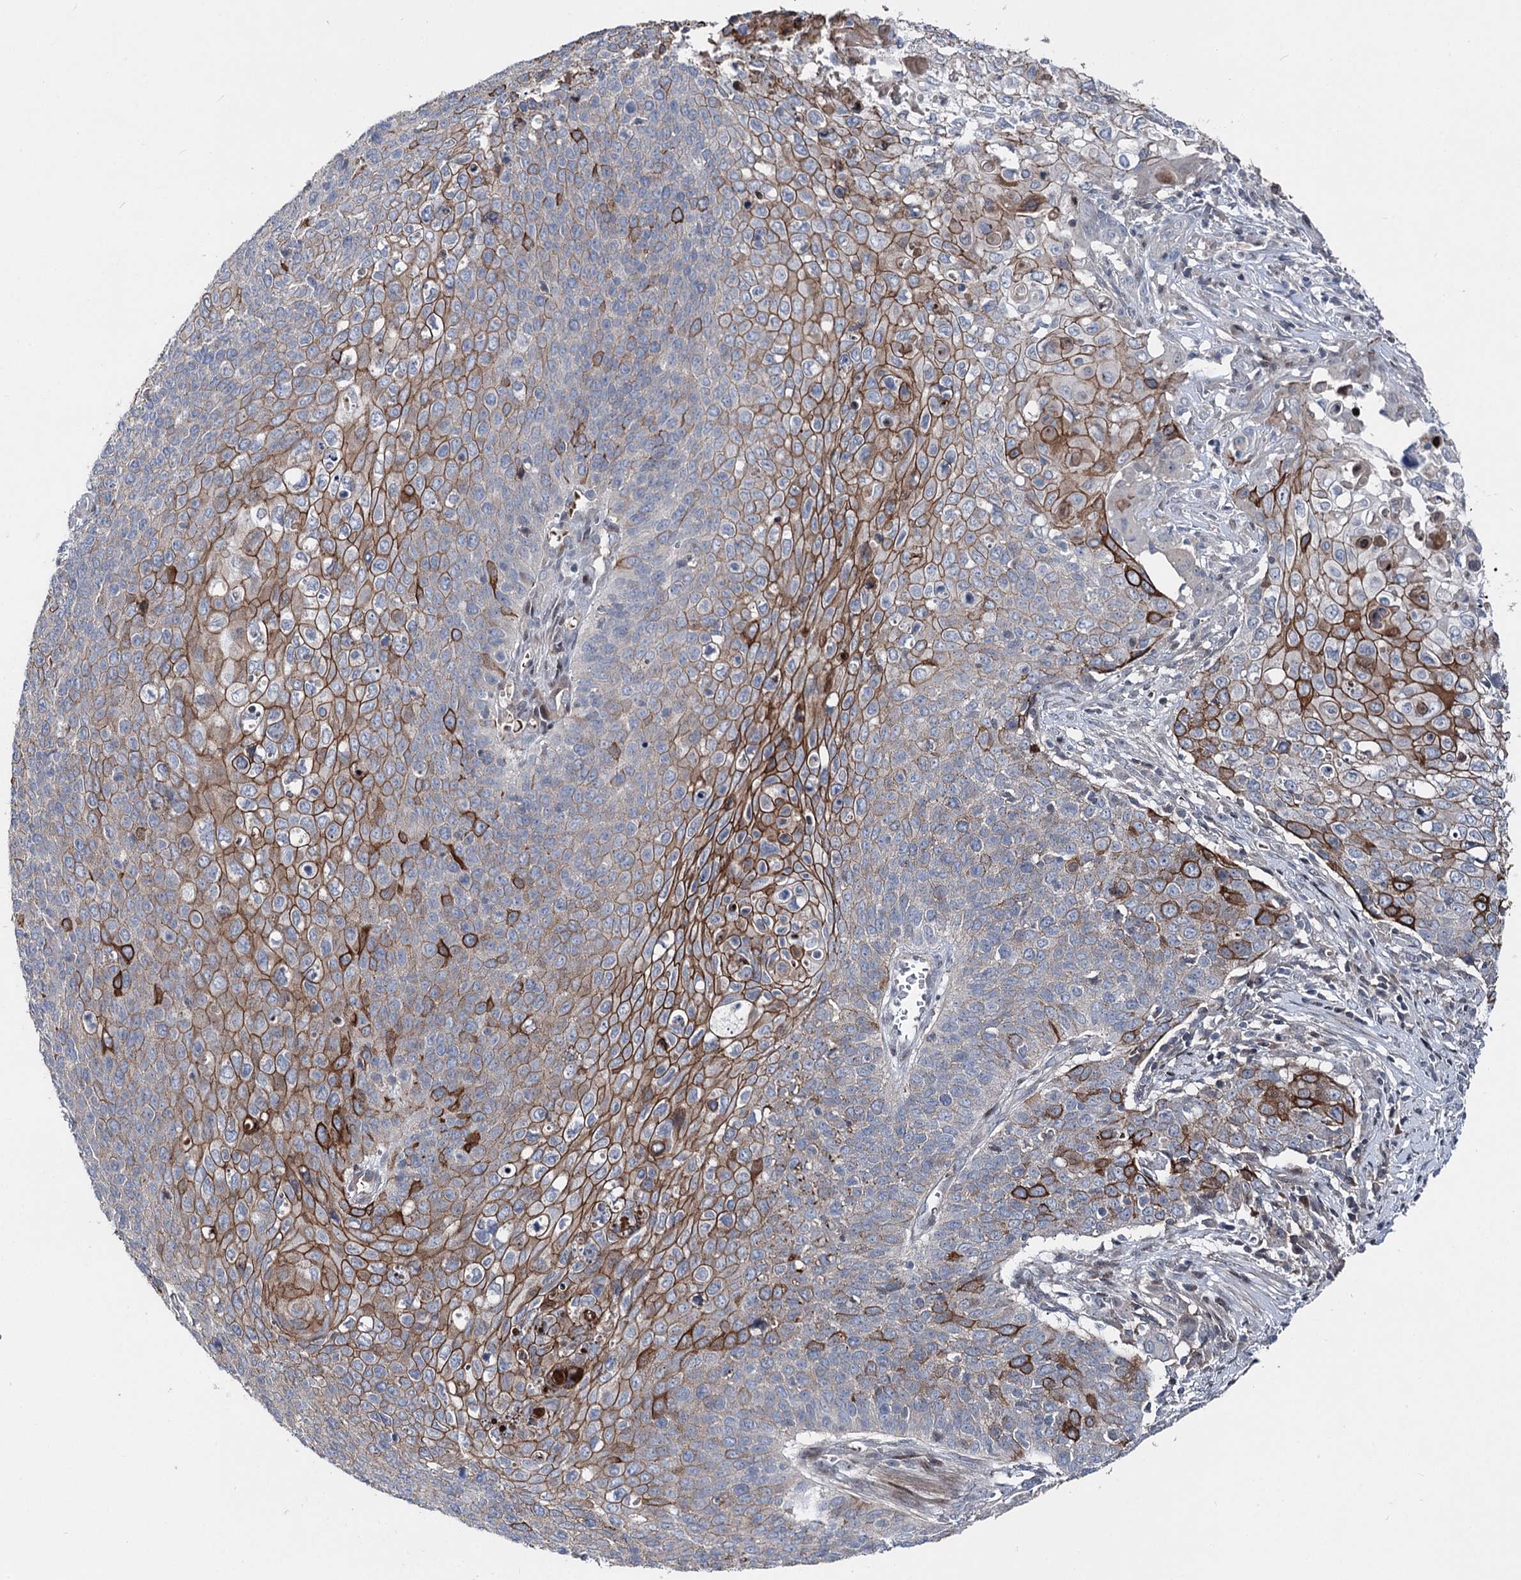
{"staining": {"intensity": "moderate", "quantity": "25%-75%", "location": "cytoplasmic/membranous"}, "tissue": "cervical cancer", "cell_type": "Tumor cells", "image_type": "cancer", "snomed": [{"axis": "morphology", "description": "Squamous cell carcinoma, NOS"}, {"axis": "topography", "description": "Cervix"}], "caption": "IHC staining of cervical cancer (squamous cell carcinoma), which displays medium levels of moderate cytoplasmic/membranous staining in approximately 25%-75% of tumor cells indicating moderate cytoplasmic/membranous protein positivity. The staining was performed using DAB (3,3'-diaminobenzidine) (brown) for protein detection and nuclei were counterstained in hematoxylin (blue).", "gene": "ITFG2", "patient": {"sex": "female", "age": 39}}